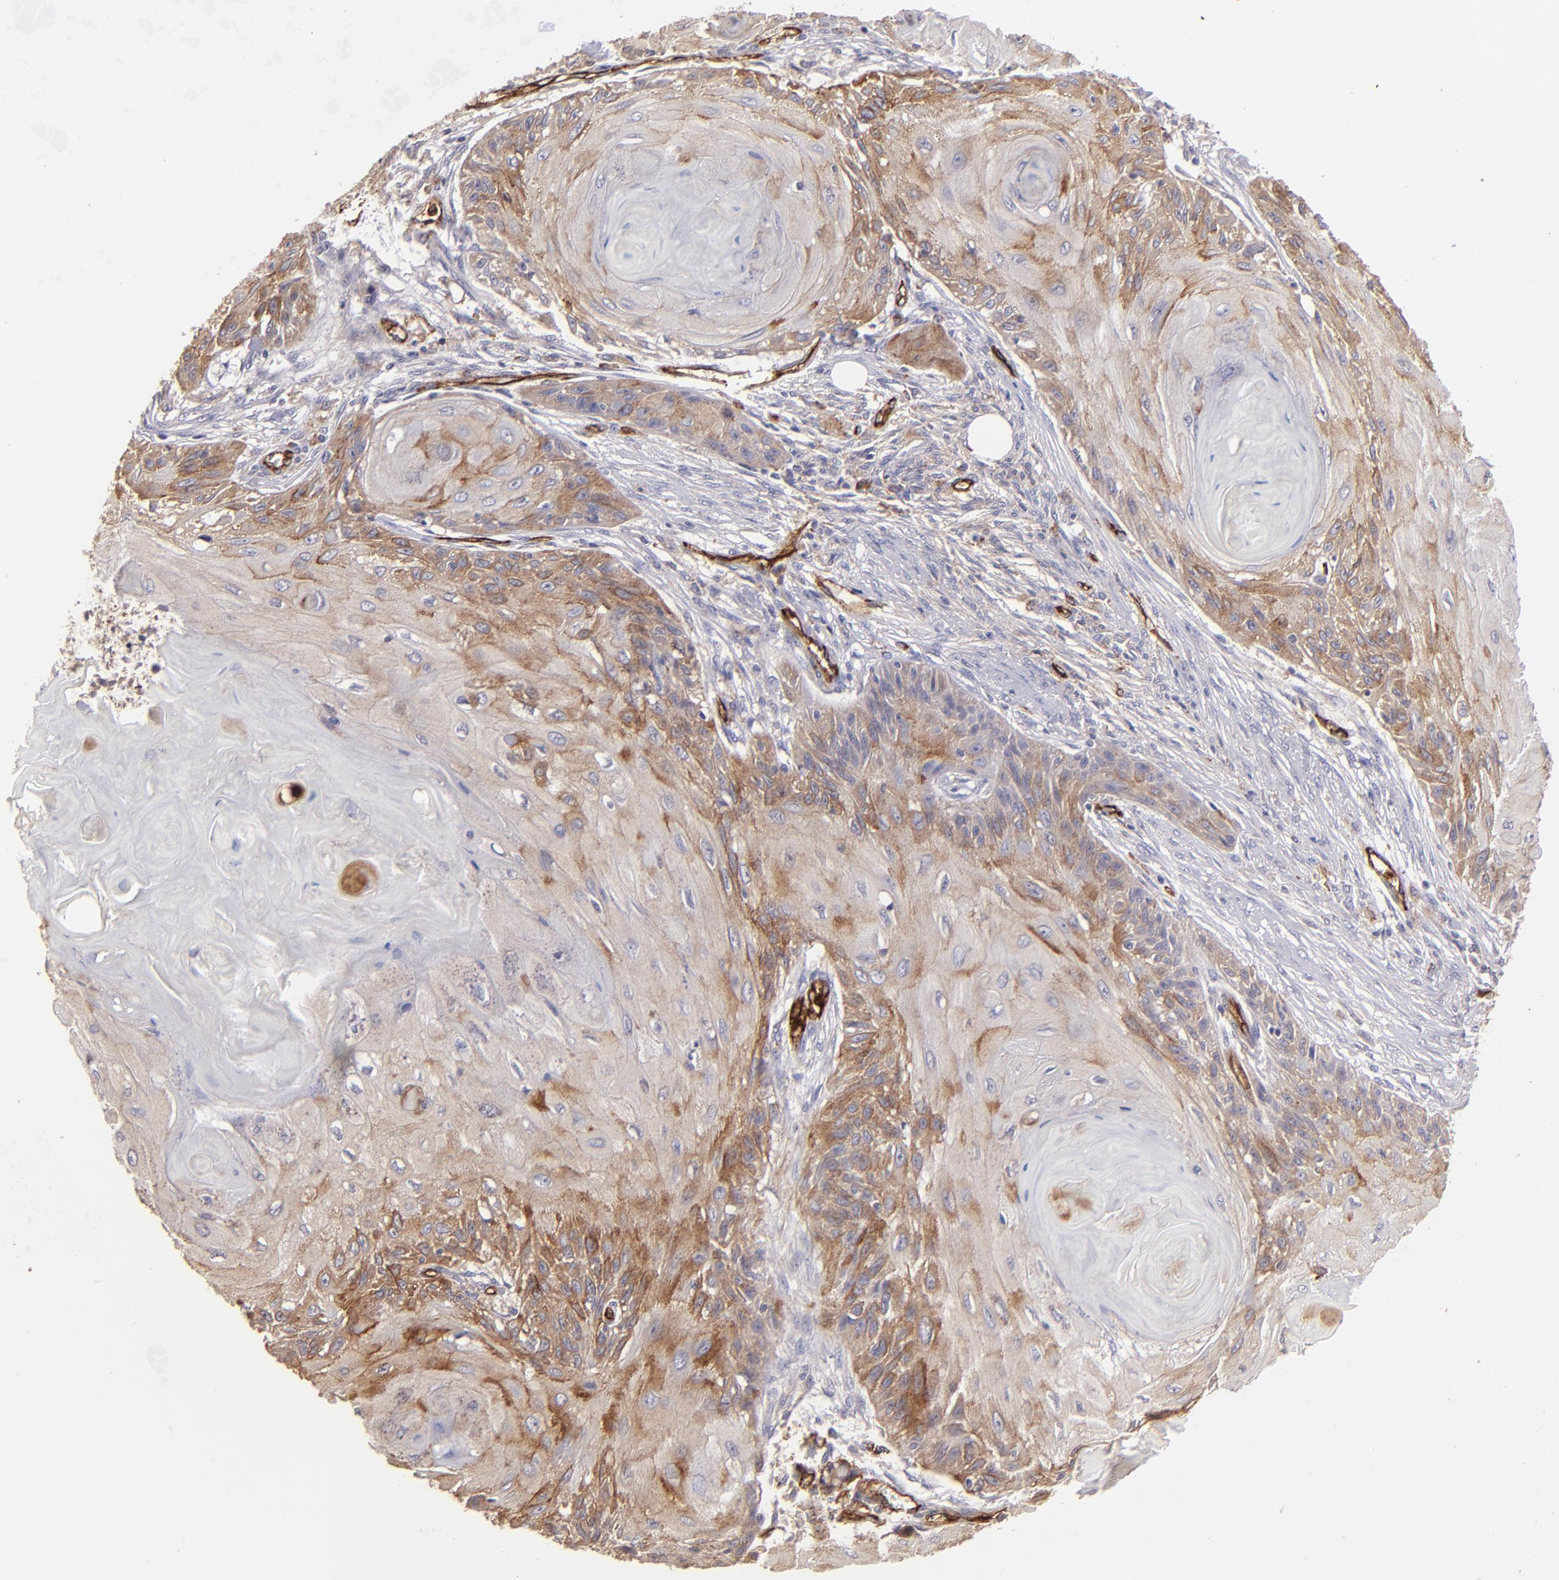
{"staining": {"intensity": "weak", "quantity": "25%-75%", "location": "cytoplasmic/membranous"}, "tissue": "skin cancer", "cell_type": "Tumor cells", "image_type": "cancer", "snomed": [{"axis": "morphology", "description": "Squamous cell carcinoma, NOS"}, {"axis": "topography", "description": "Skin"}], "caption": "A brown stain shows weak cytoplasmic/membranous expression of a protein in human skin cancer tumor cells.", "gene": "DYSF", "patient": {"sex": "female", "age": 88}}